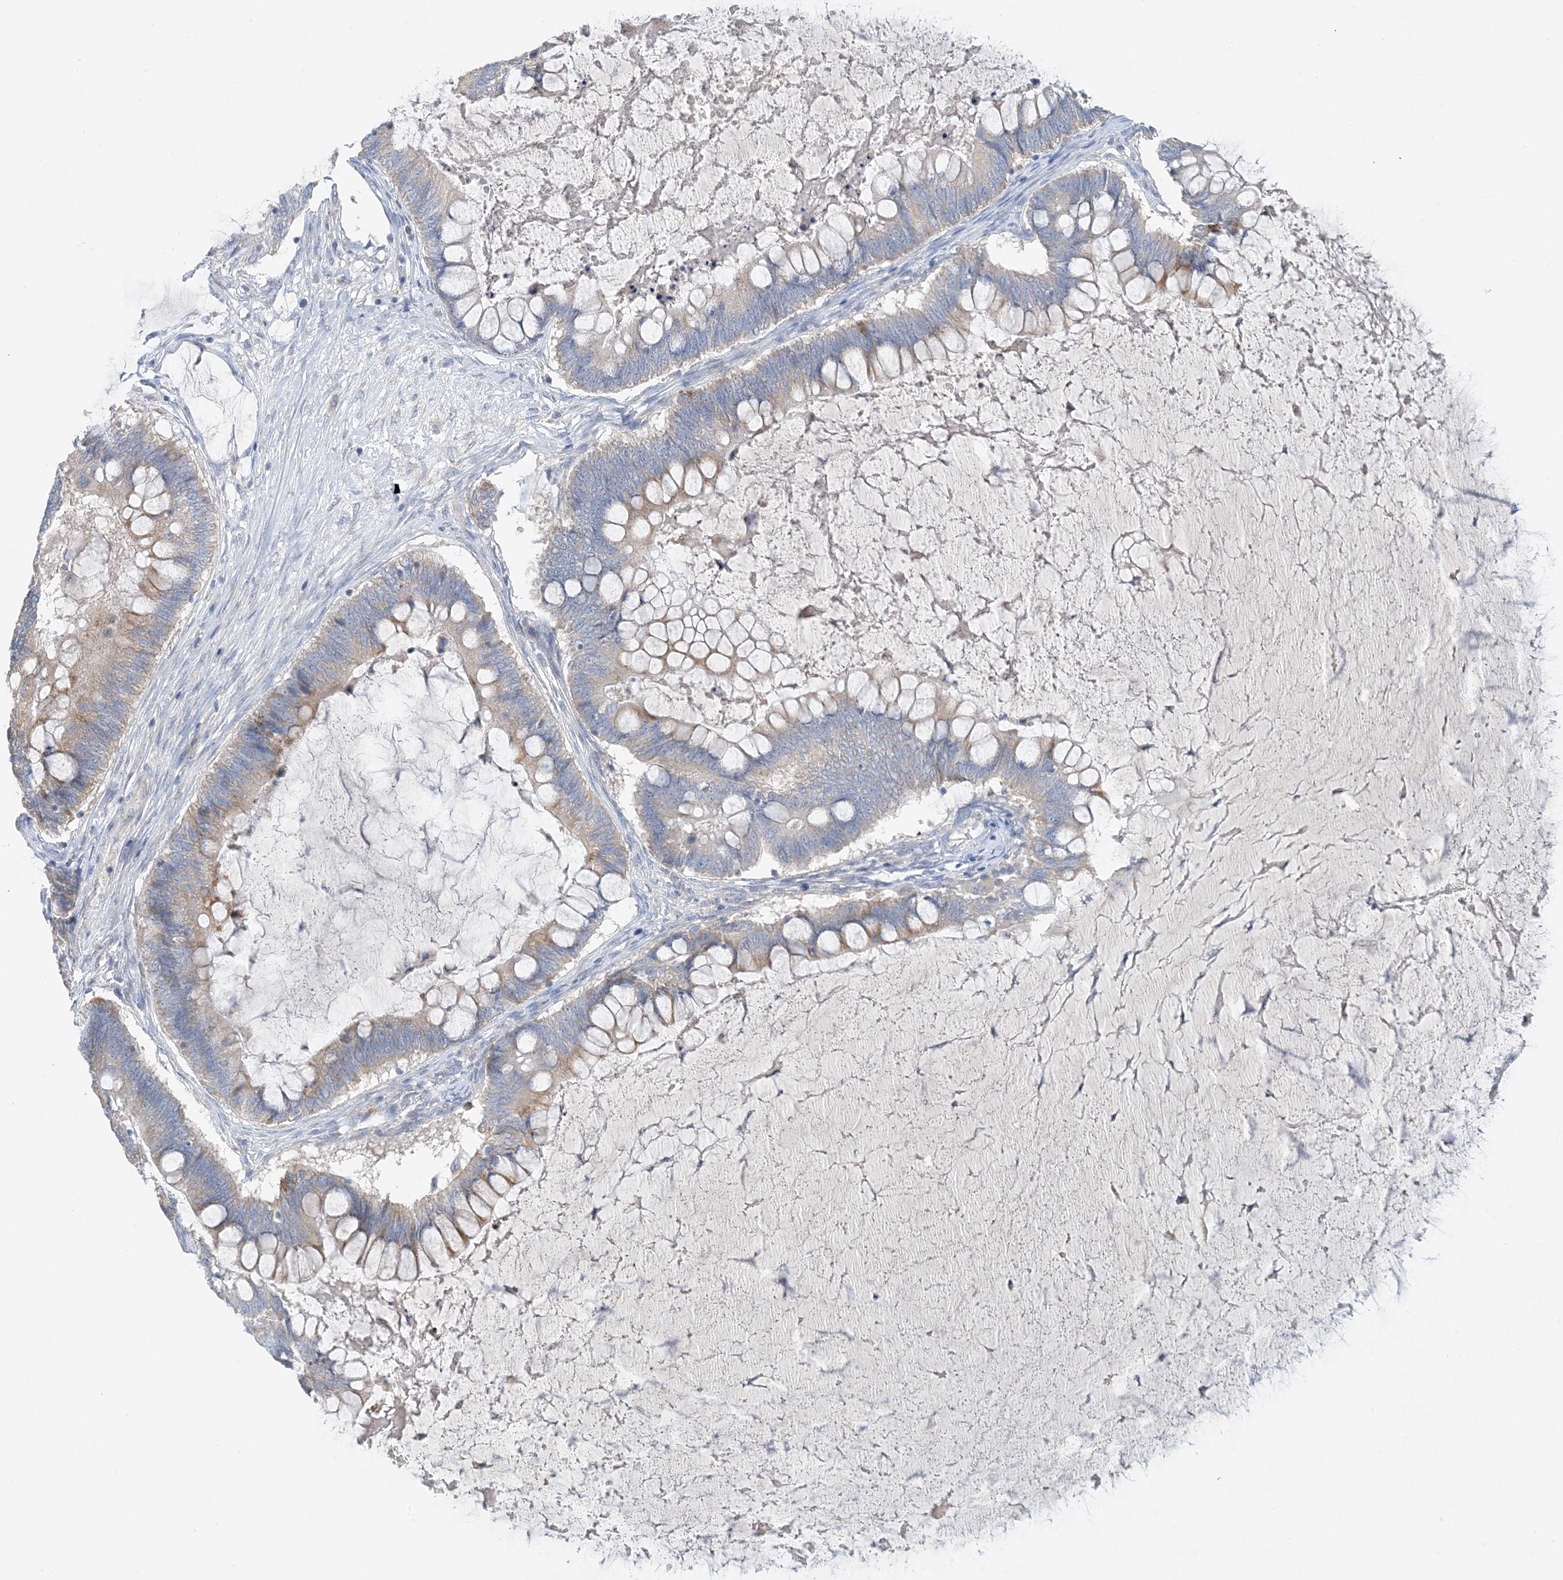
{"staining": {"intensity": "weak", "quantity": "25%-75%", "location": "cytoplasmic/membranous"}, "tissue": "ovarian cancer", "cell_type": "Tumor cells", "image_type": "cancer", "snomed": [{"axis": "morphology", "description": "Cystadenocarcinoma, mucinous, NOS"}, {"axis": "topography", "description": "Ovary"}], "caption": "Brown immunohistochemical staining in ovarian cancer shows weak cytoplasmic/membranous expression in about 25%-75% of tumor cells.", "gene": "ZCCHC18", "patient": {"sex": "female", "age": 61}}